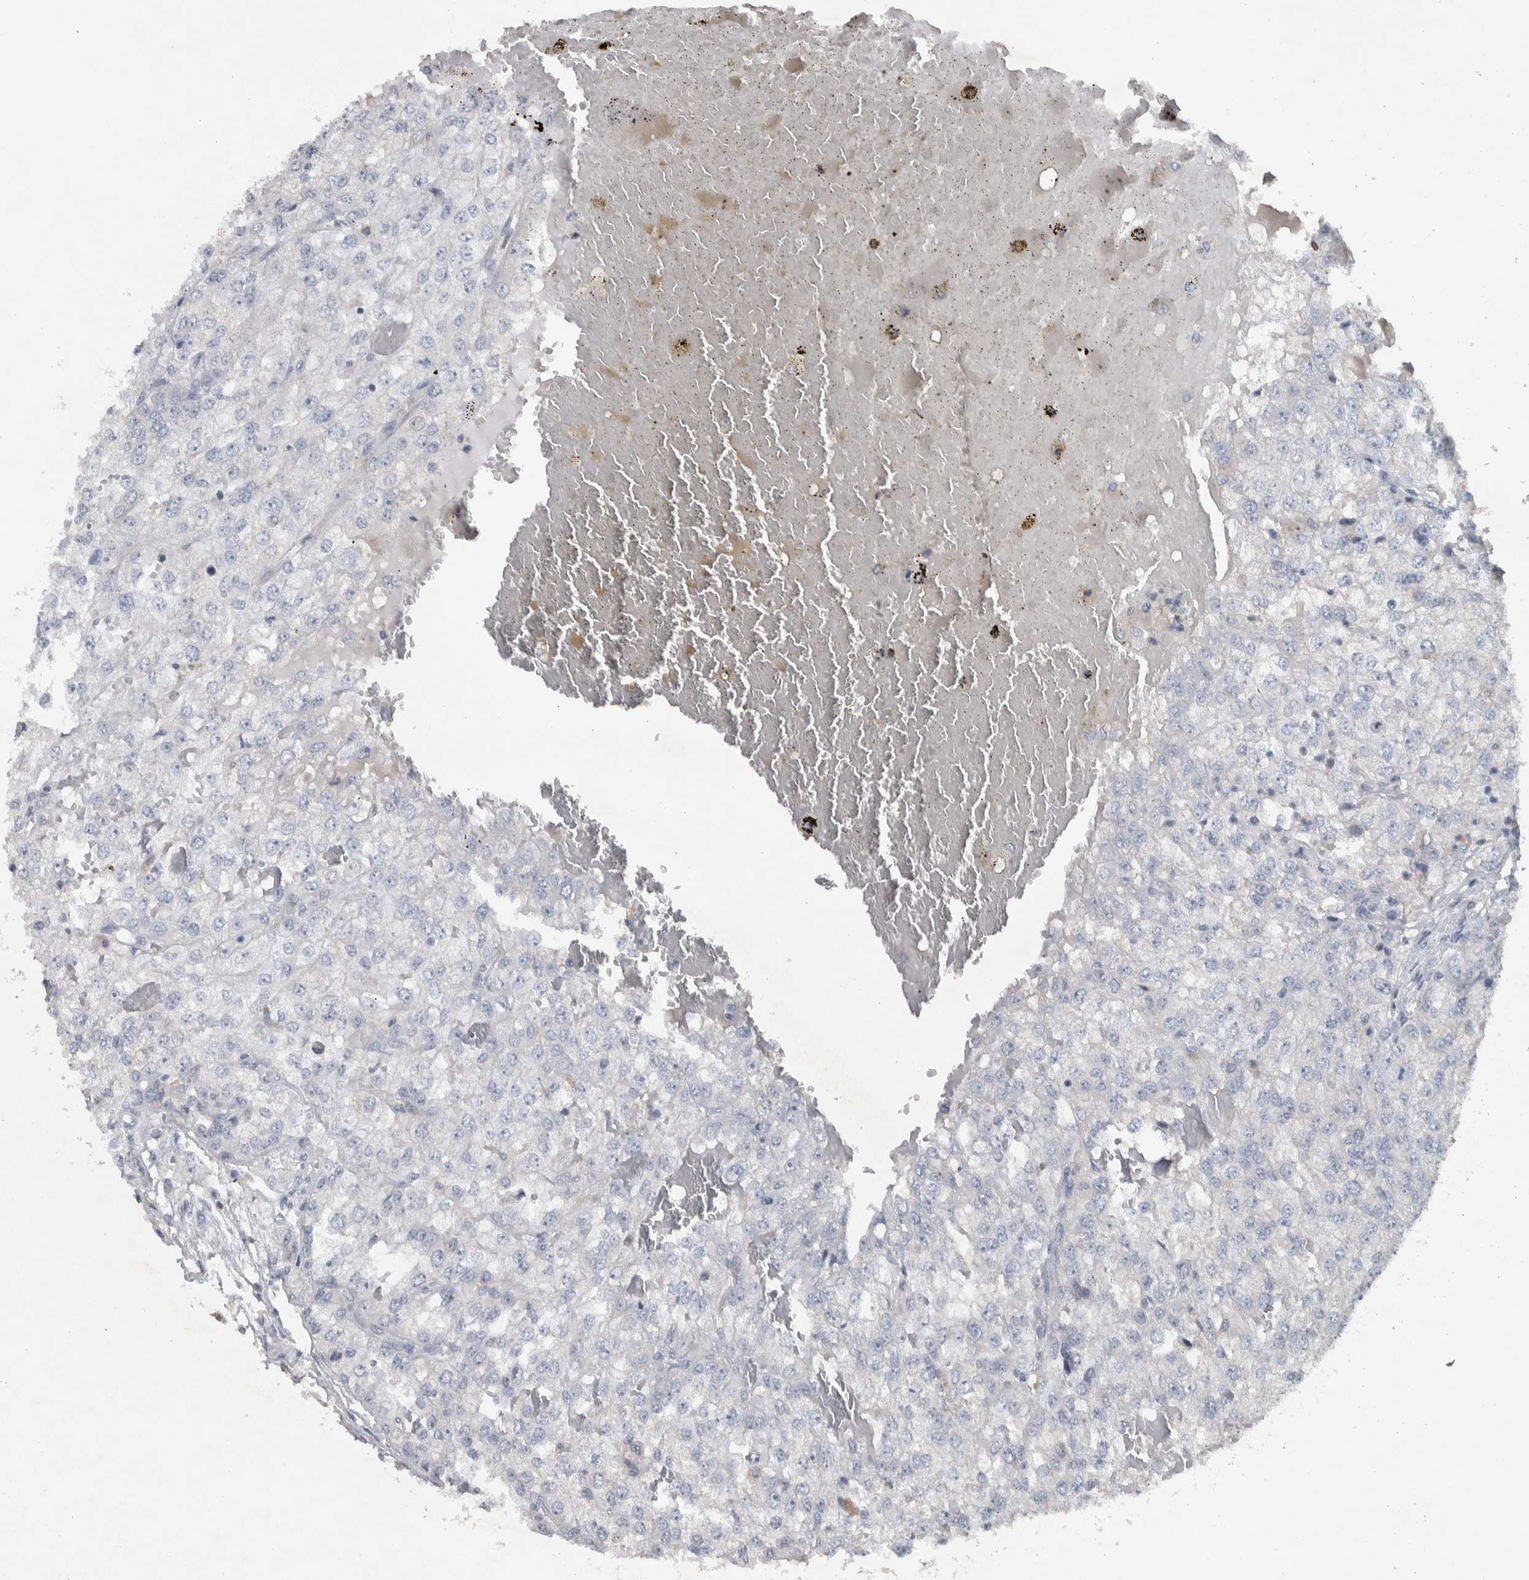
{"staining": {"intensity": "negative", "quantity": "none", "location": "none"}, "tissue": "renal cancer", "cell_type": "Tumor cells", "image_type": "cancer", "snomed": [{"axis": "morphology", "description": "Adenocarcinoma, NOS"}, {"axis": "topography", "description": "Kidney"}], "caption": "Immunohistochemistry (IHC) of adenocarcinoma (renal) reveals no staining in tumor cells.", "gene": "NT5C2", "patient": {"sex": "female", "age": 54}}